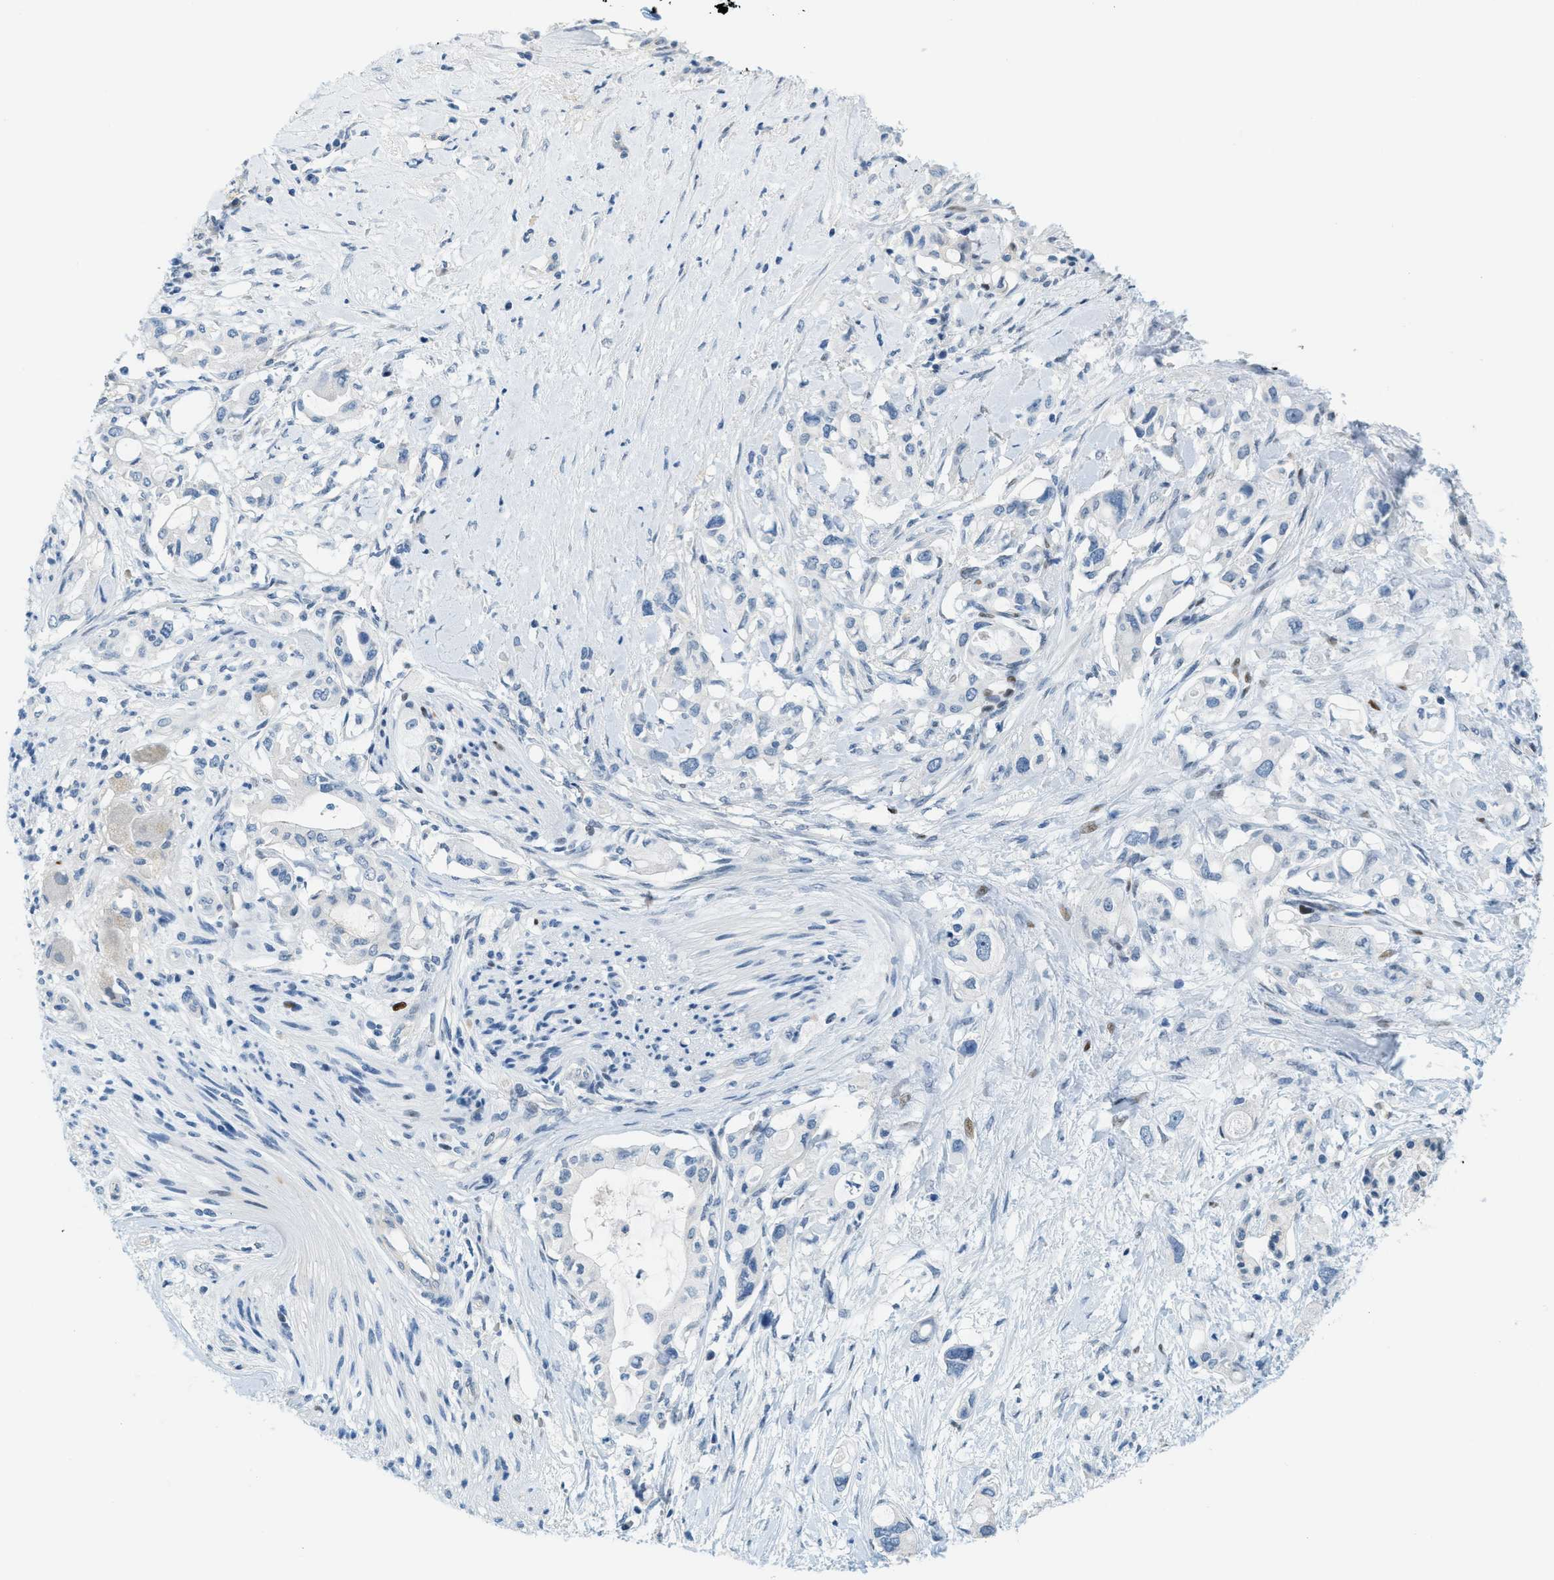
{"staining": {"intensity": "moderate", "quantity": "<25%", "location": "nuclear"}, "tissue": "pancreatic cancer", "cell_type": "Tumor cells", "image_type": "cancer", "snomed": [{"axis": "morphology", "description": "Adenocarcinoma, NOS"}, {"axis": "topography", "description": "Pancreas"}], "caption": "This is an image of immunohistochemistry (IHC) staining of pancreatic adenocarcinoma, which shows moderate positivity in the nuclear of tumor cells.", "gene": "CYP4X1", "patient": {"sex": "female", "age": 56}}